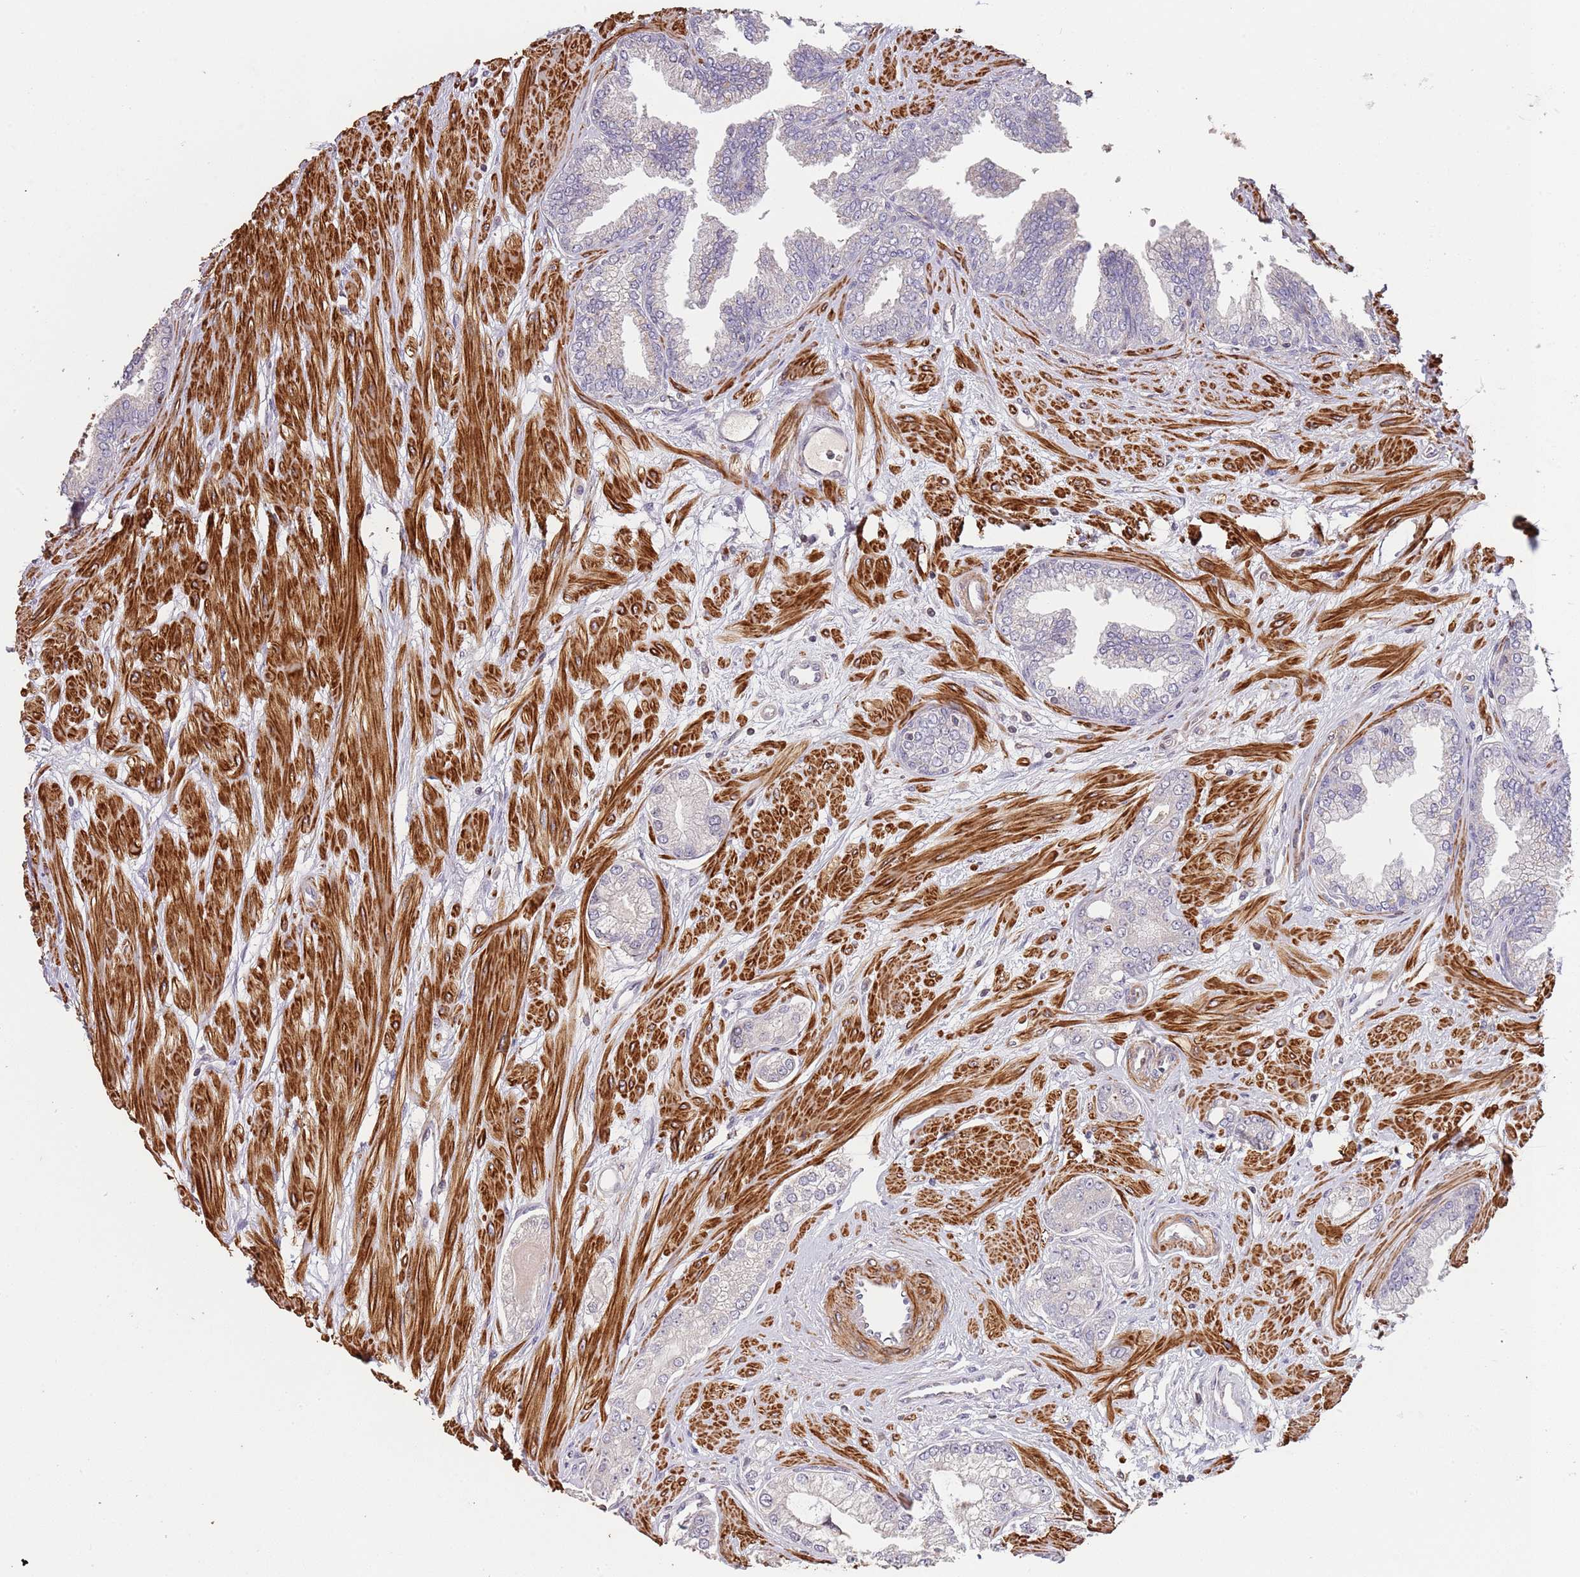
{"staining": {"intensity": "negative", "quantity": "none", "location": "none"}, "tissue": "prostate cancer", "cell_type": "Tumor cells", "image_type": "cancer", "snomed": [{"axis": "morphology", "description": "Adenocarcinoma, Low grade"}, {"axis": "topography", "description": "Prostate"}], "caption": "A histopathology image of prostate cancer stained for a protein exhibits no brown staining in tumor cells. The staining was performed using DAB (3,3'-diaminobenzidine) to visualize the protein expression in brown, while the nuclei were stained in blue with hematoxylin (Magnification: 20x).", "gene": "ADTRP", "patient": {"sex": "male", "age": 64}}